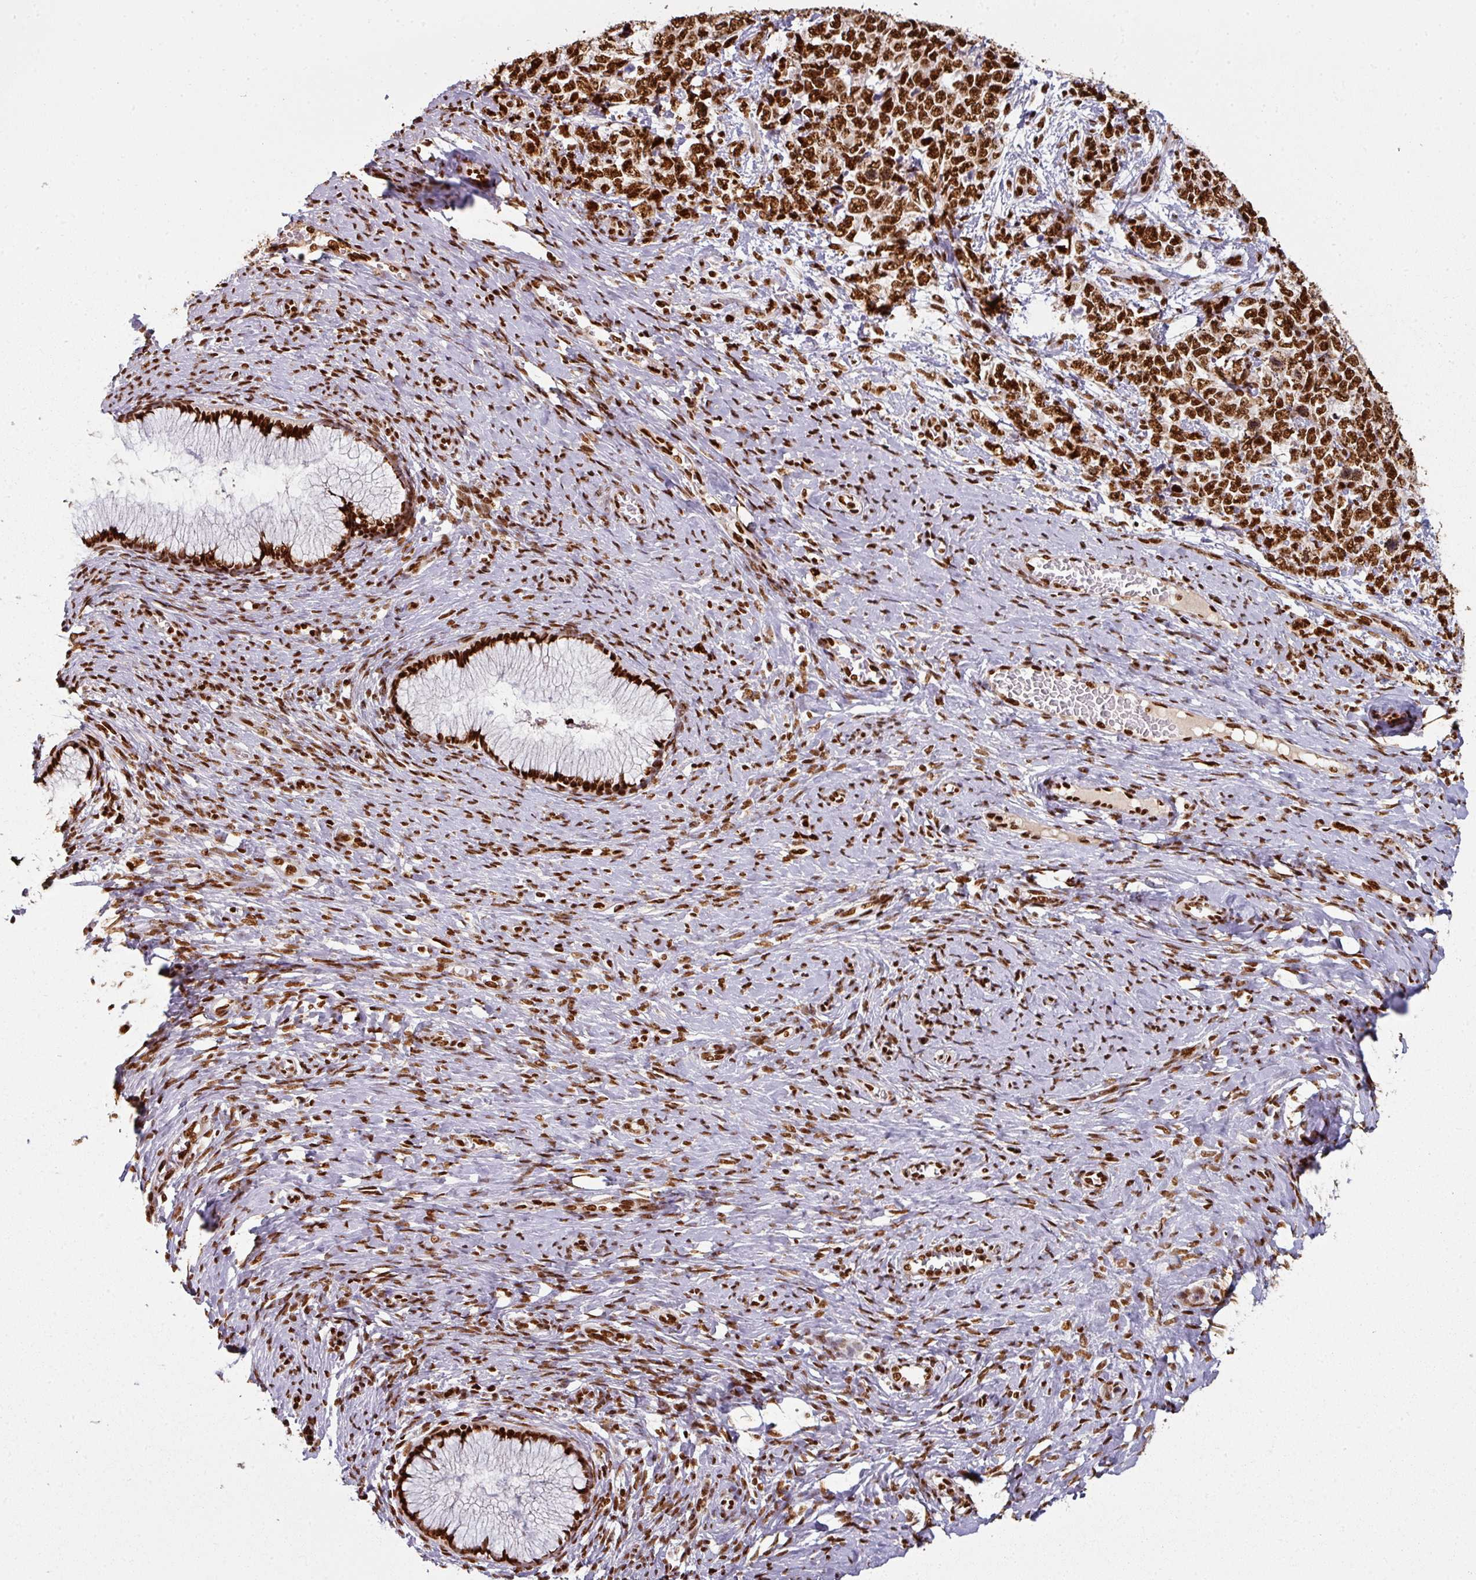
{"staining": {"intensity": "strong", "quantity": ">75%", "location": "nuclear"}, "tissue": "cervical cancer", "cell_type": "Tumor cells", "image_type": "cancer", "snomed": [{"axis": "morphology", "description": "Squamous cell carcinoma, NOS"}, {"axis": "topography", "description": "Cervix"}], "caption": "High-power microscopy captured an IHC image of cervical squamous cell carcinoma, revealing strong nuclear positivity in approximately >75% of tumor cells.", "gene": "SIK3", "patient": {"sex": "female", "age": 63}}